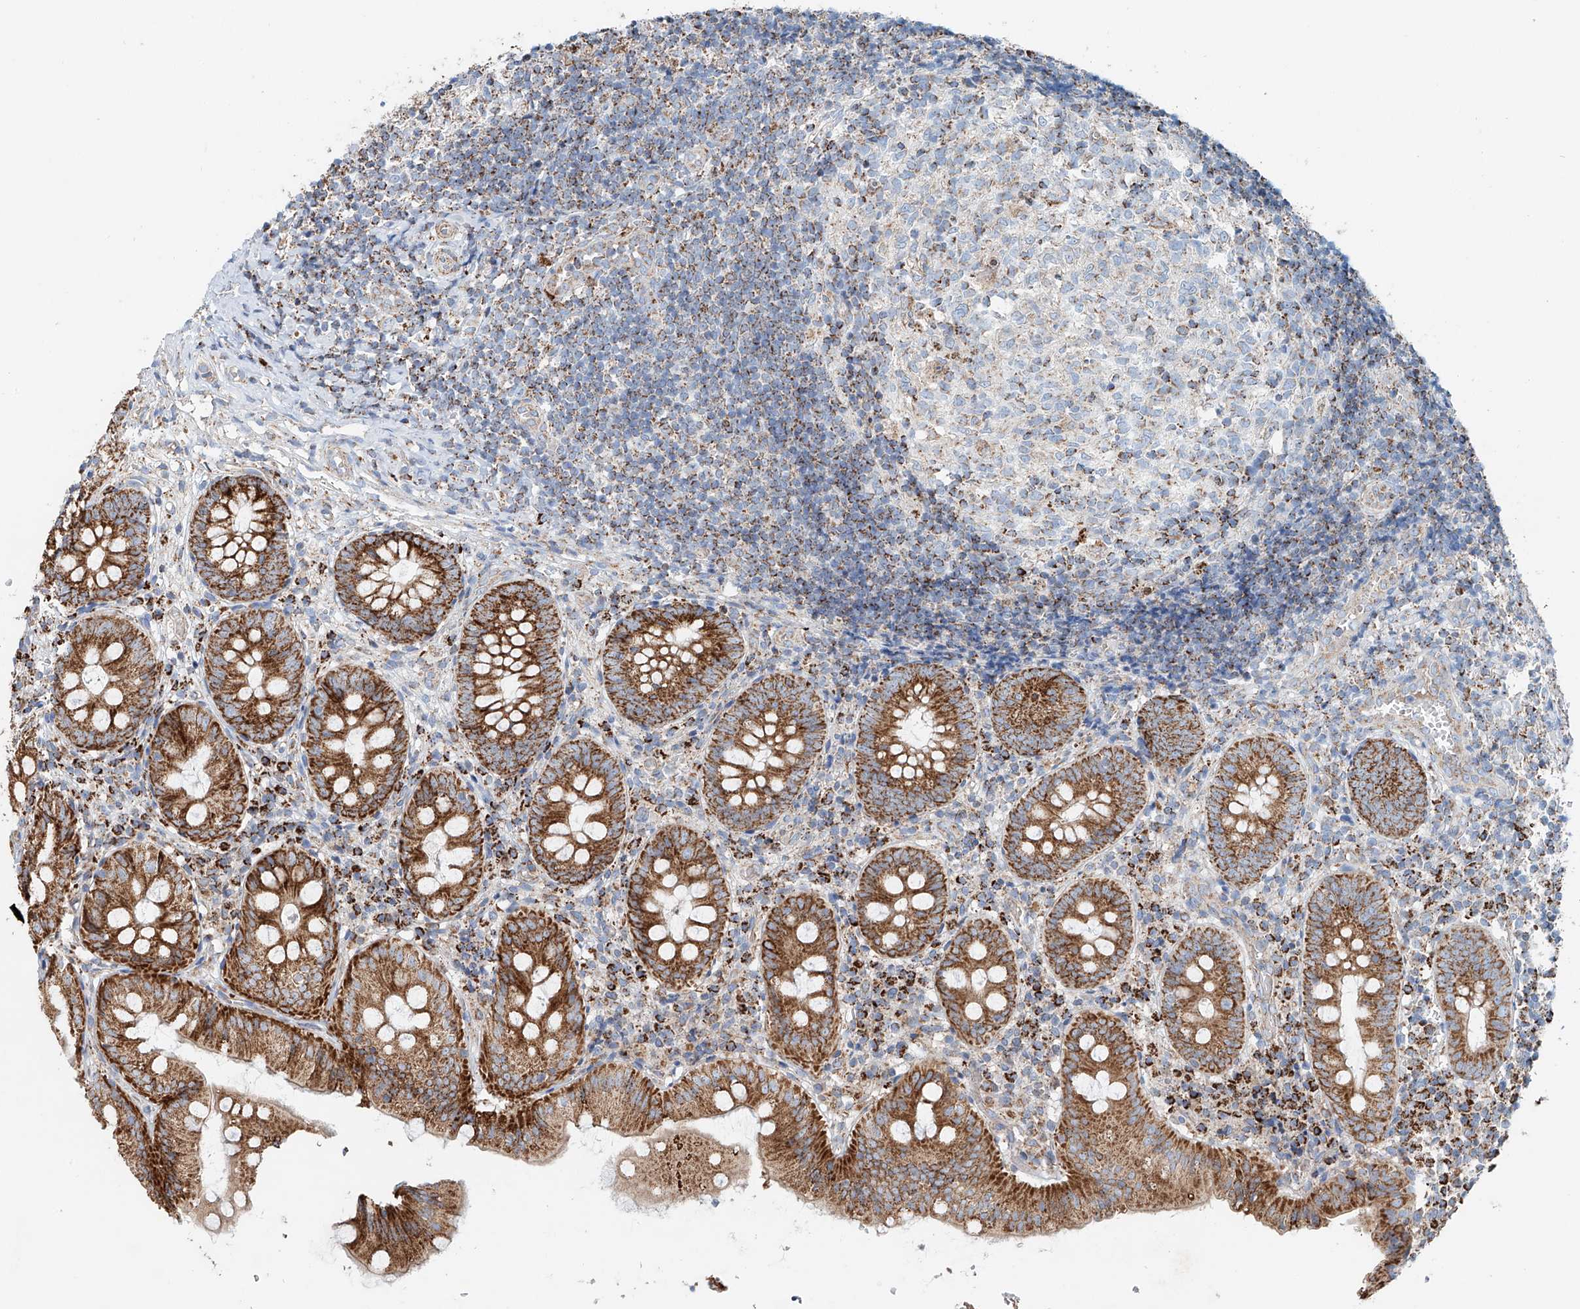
{"staining": {"intensity": "strong", "quantity": ">75%", "location": "cytoplasmic/membranous"}, "tissue": "appendix", "cell_type": "Glandular cells", "image_type": "normal", "snomed": [{"axis": "morphology", "description": "Normal tissue, NOS"}, {"axis": "topography", "description": "Appendix"}], "caption": "About >75% of glandular cells in unremarkable human appendix show strong cytoplasmic/membranous protein expression as visualized by brown immunohistochemical staining.", "gene": "CARD10", "patient": {"sex": "male", "age": 8}}